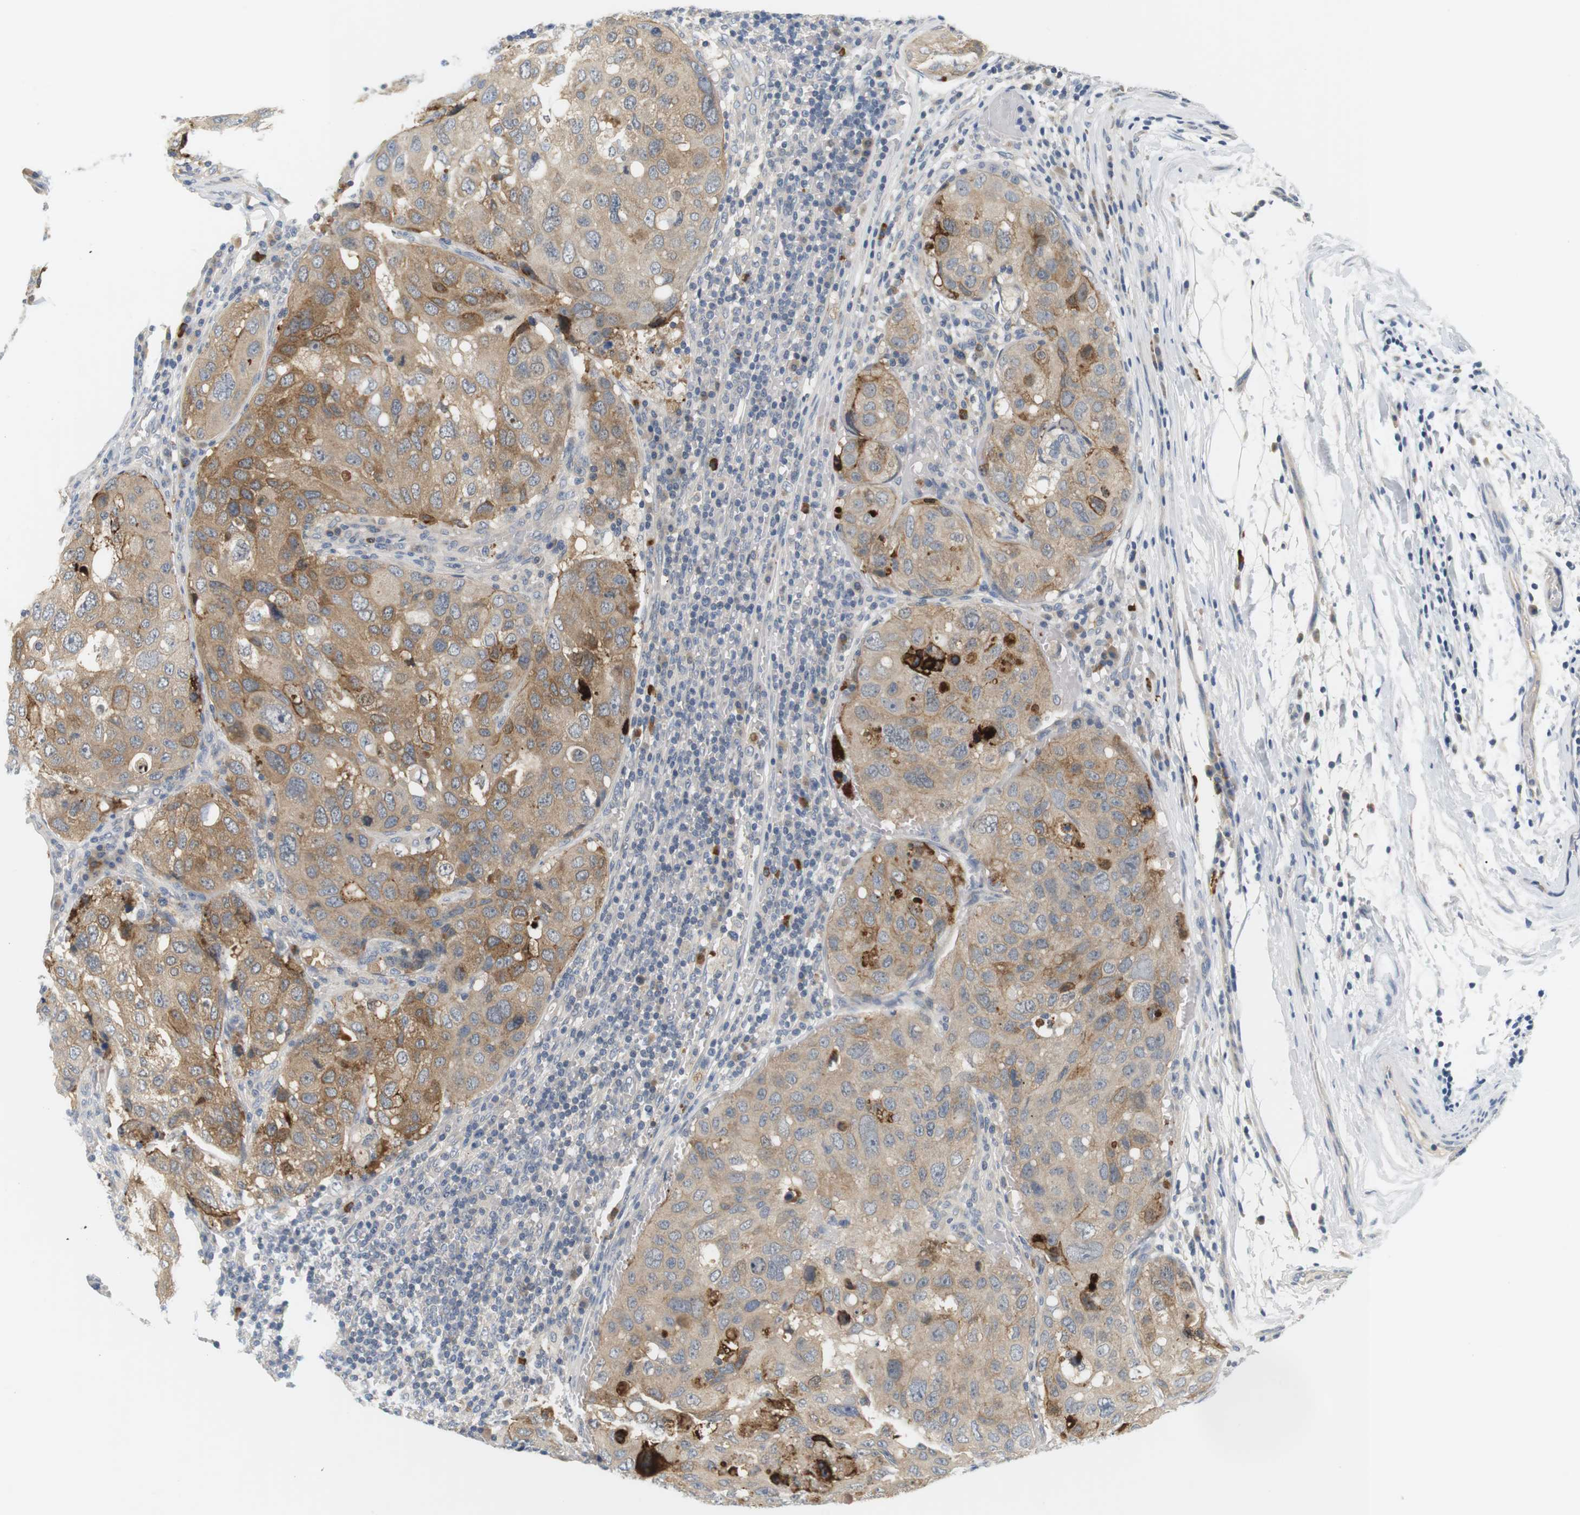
{"staining": {"intensity": "moderate", "quantity": ">75%", "location": "cytoplasmic/membranous"}, "tissue": "urothelial cancer", "cell_type": "Tumor cells", "image_type": "cancer", "snomed": [{"axis": "morphology", "description": "Urothelial carcinoma, High grade"}, {"axis": "topography", "description": "Lymph node"}, {"axis": "topography", "description": "Urinary bladder"}], "caption": "Tumor cells display moderate cytoplasmic/membranous positivity in approximately >75% of cells in urothelial cancer. (DAB IHC with brightfield microscopy, high magnification).", "gene": "EVA1C", "patient": {"sex": "male", "age": 51}}